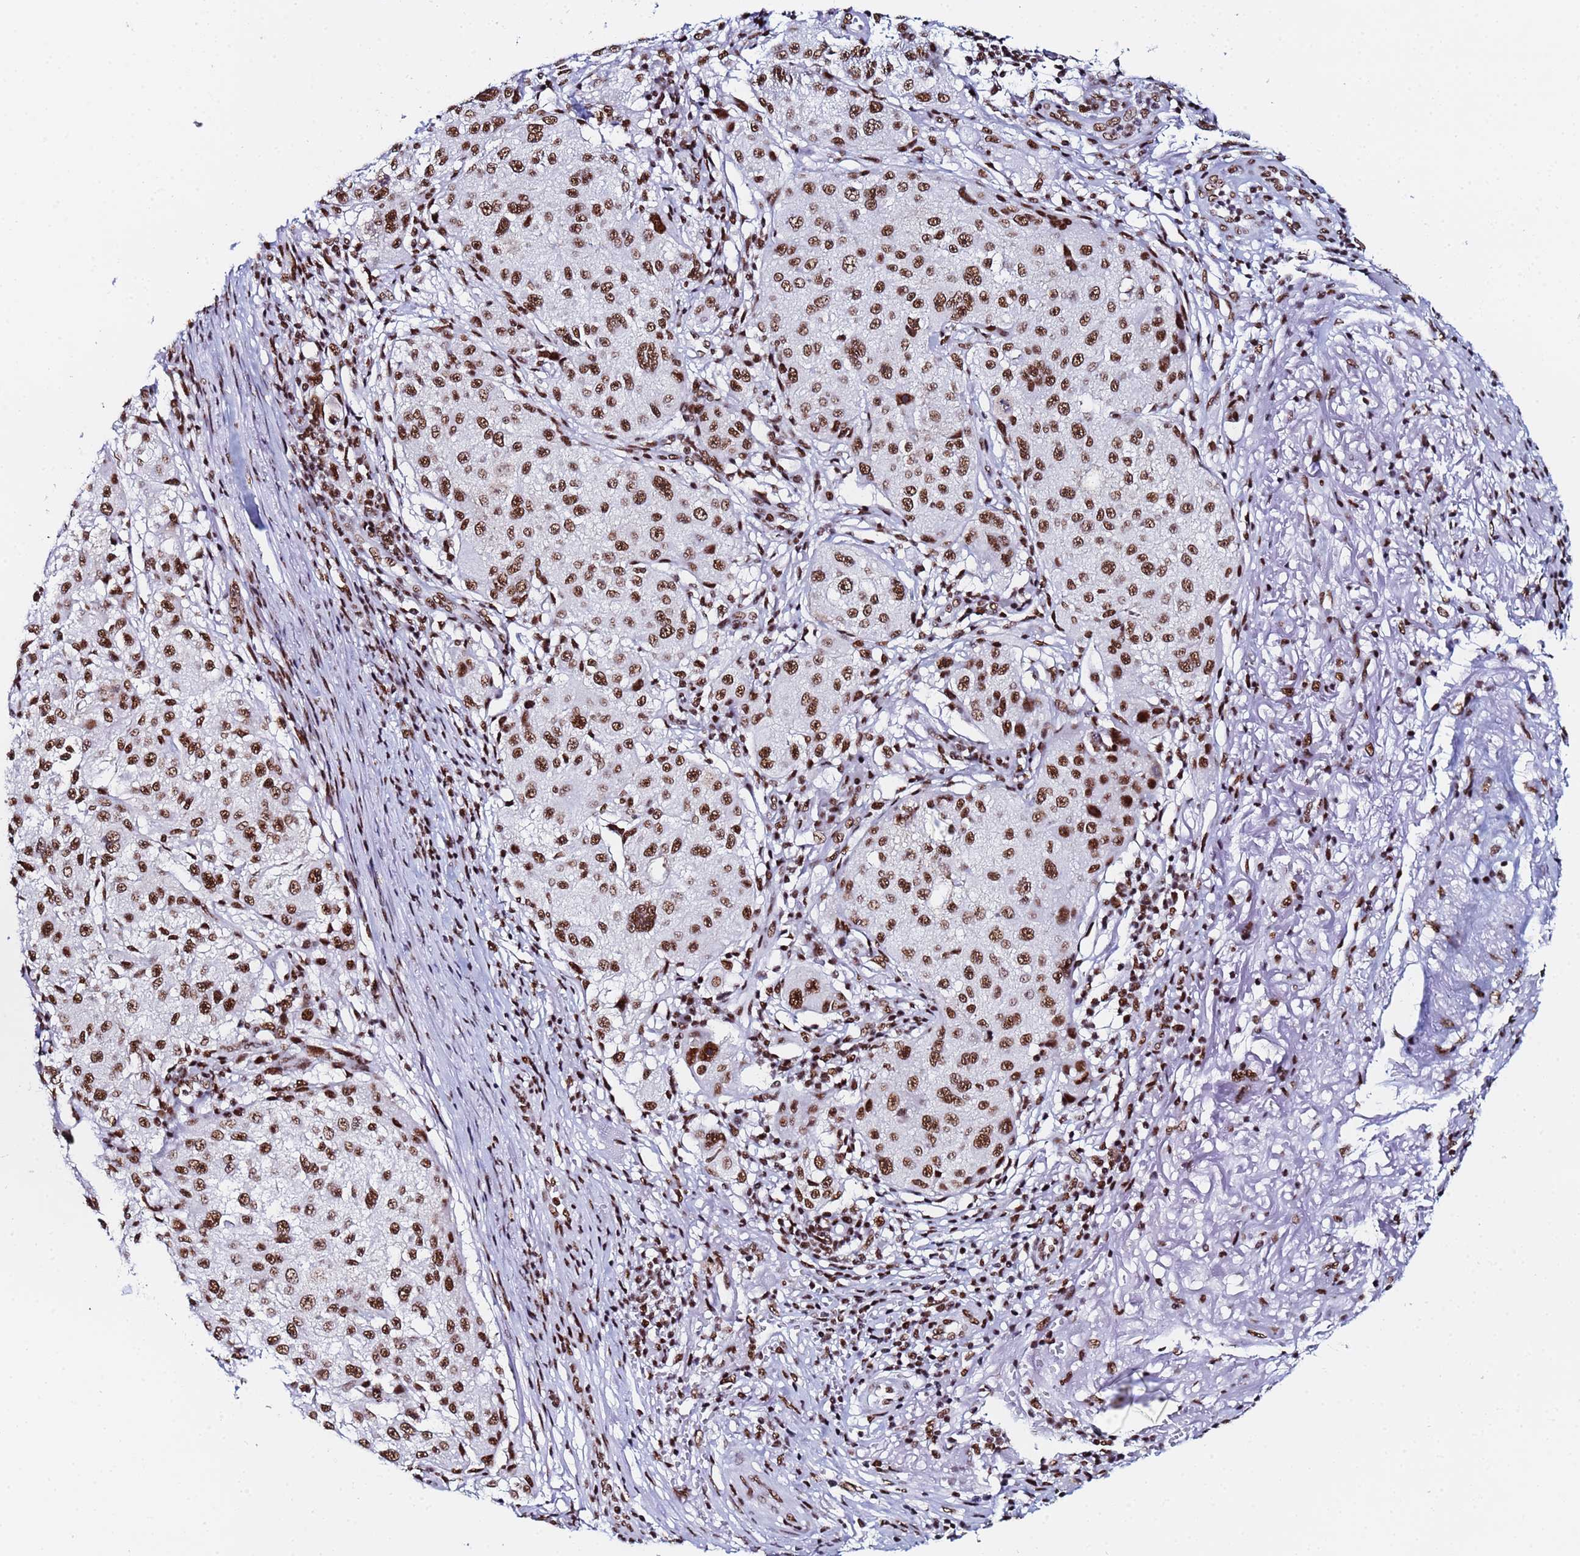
{"staining": {"intensity": "strong", "quantity": ">75%", "location": "nuclear"}, "tissue": "melanoma", "cell_type": "Tumor cells", "image_type": "cancer", "snomed": [{"axis": "morphology", "description": "Necrosis, NOS"}, {"axis": "morphology", "description": "Malignant melanoma, NOS"}, {"axis": "topography", "description": "Skin"}], "caption": "A high amount of strong nuclear expression is present in approximately >75% of tumor cells in melanoma tissue. (DAB (3,3'-diaminobenzidine) = brown stain, brightfield microscopy at high magnification).", "gene": "SNRPA1", "patient": {"sex": "female", "age": 87}}